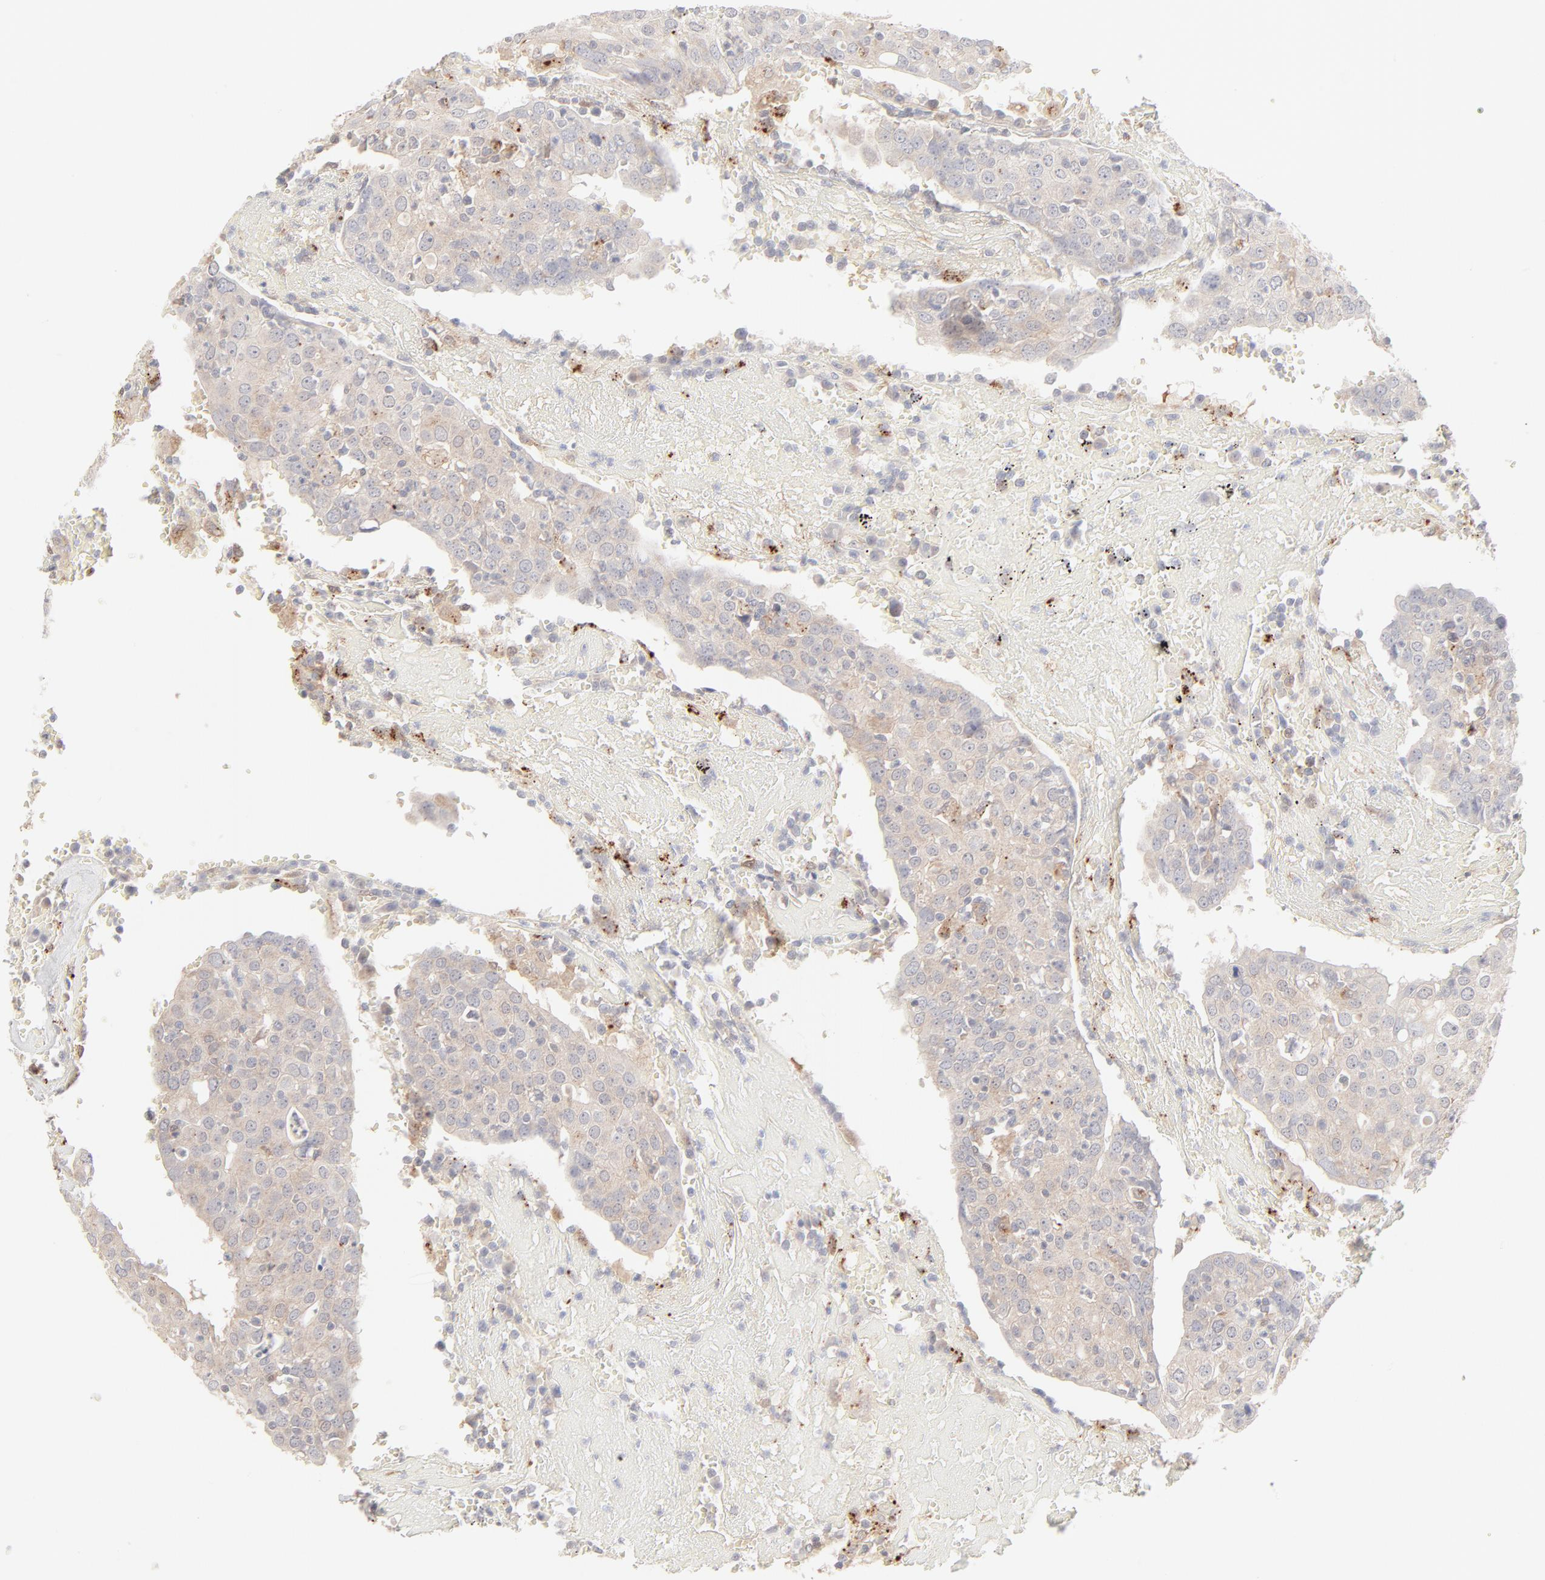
{"staining": {"intensity": "weak", "quantity": ">75%", "location": "cytoplasmic/membranous"}, "tissue": "head and neck cancer", "cell_type": "Tumor cells", "image_type": "cancer", "snomed": [{"axis": "morphology", "description": "Adenocarcinoma, NOS"}, {"axis": "topography", "description": "Salivary gland"}, {"axis": "topography", "description": "Head-Neck"}], "caption": "This is an image of IHC staining of head and neck adenocarcinoma, which shows weak positivity in the cytoplasmic/membranous of tumor cells.", "gene": "LGALS2", "patient": {"sex": "female", "age": 65}}